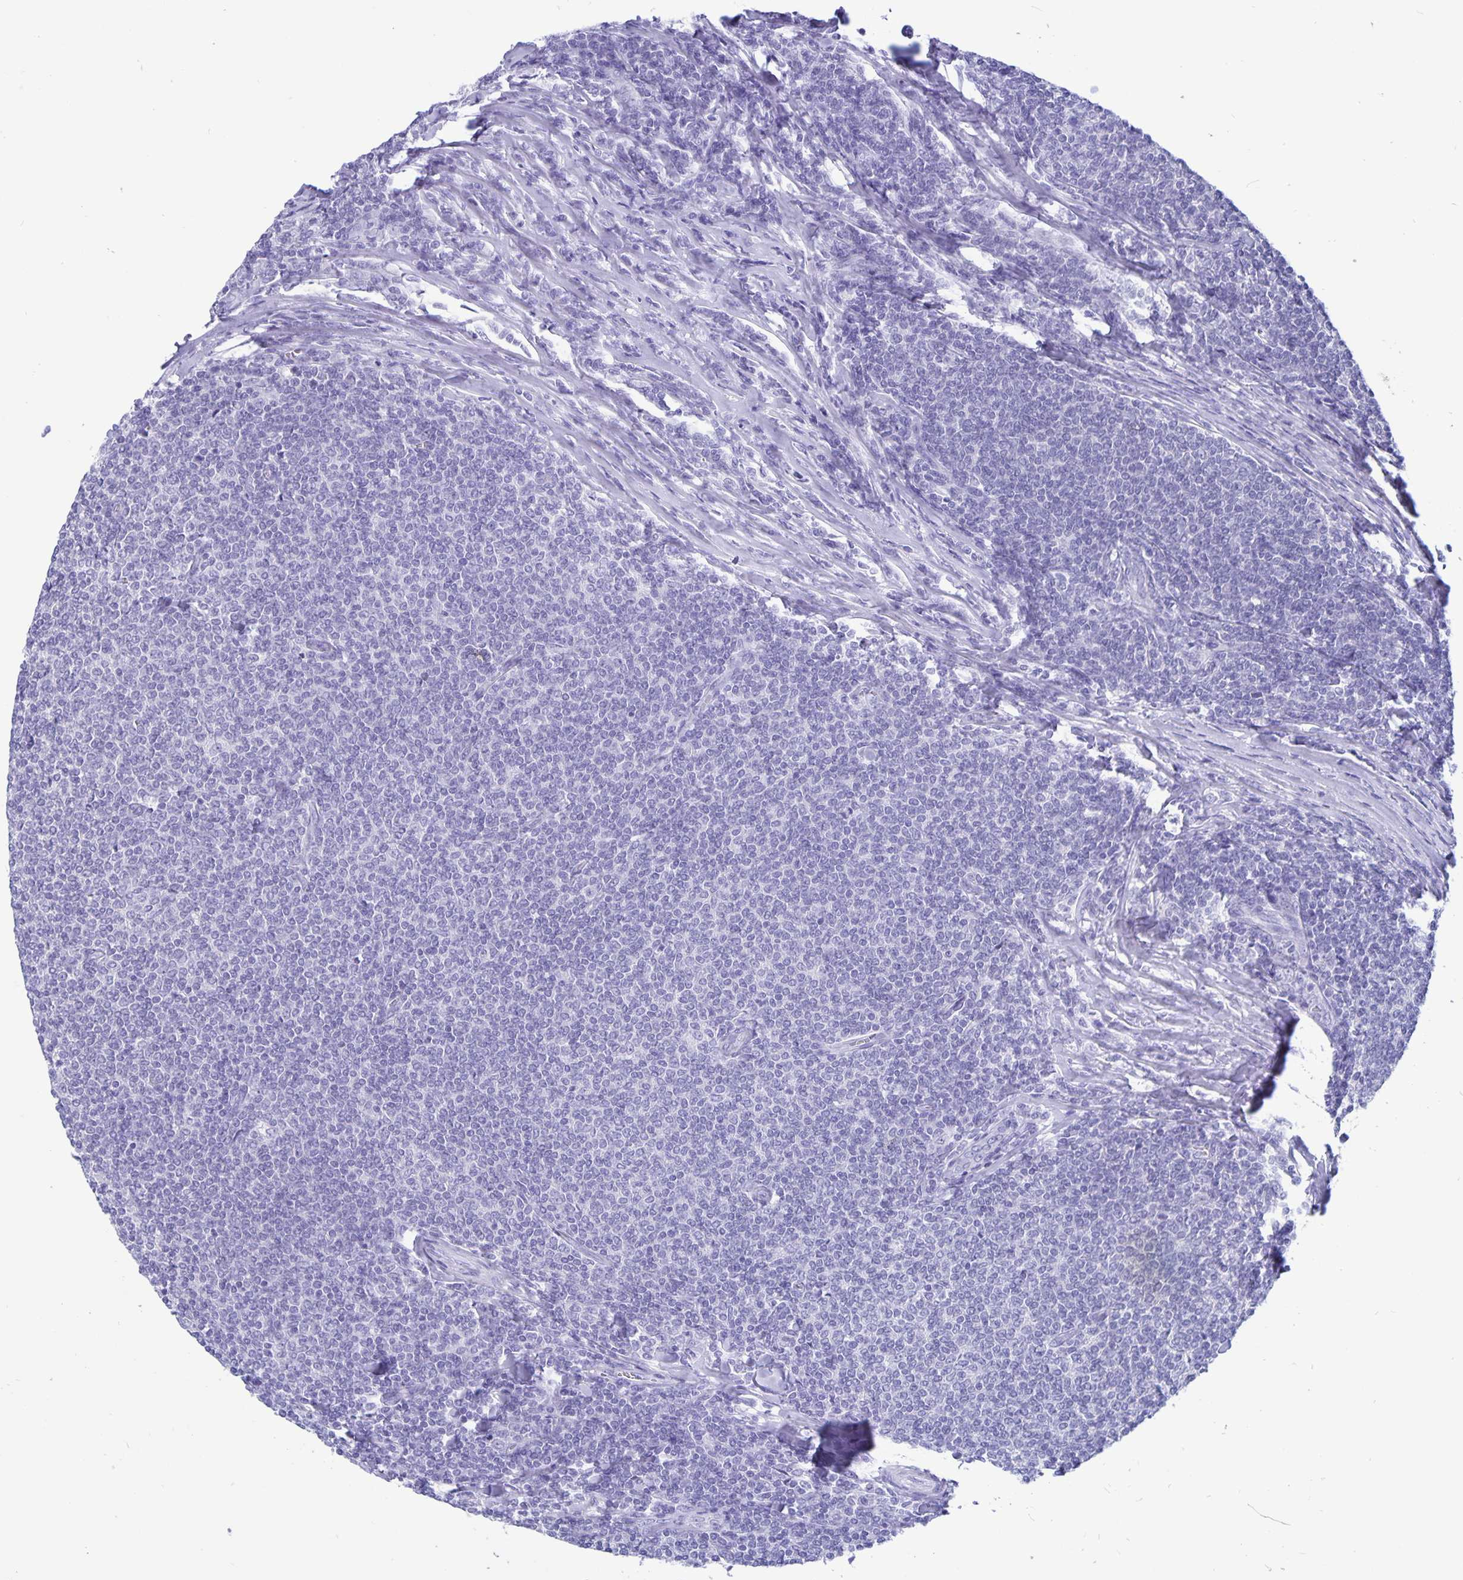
{"staining": {"intensity": "negative", "quantity": "none", "location": "none"}, "tissue": "lymphoma", "cell_type": "Tumor cells", "image_type": "cancer", "snomed": [{"axis": "morphology", "description": "Malignant lymphoma, non-Hodgkin's type, Low grade"}, {"axis": "topography", "description": "Lymph node"}], "caption": "The image demonstrates no staining of tumor cells in malignant lymphoma, non-Hodgkin's type (low-grade).", "gene": "BPIFA3", "patient": {"sex": "male", "age": 52}}